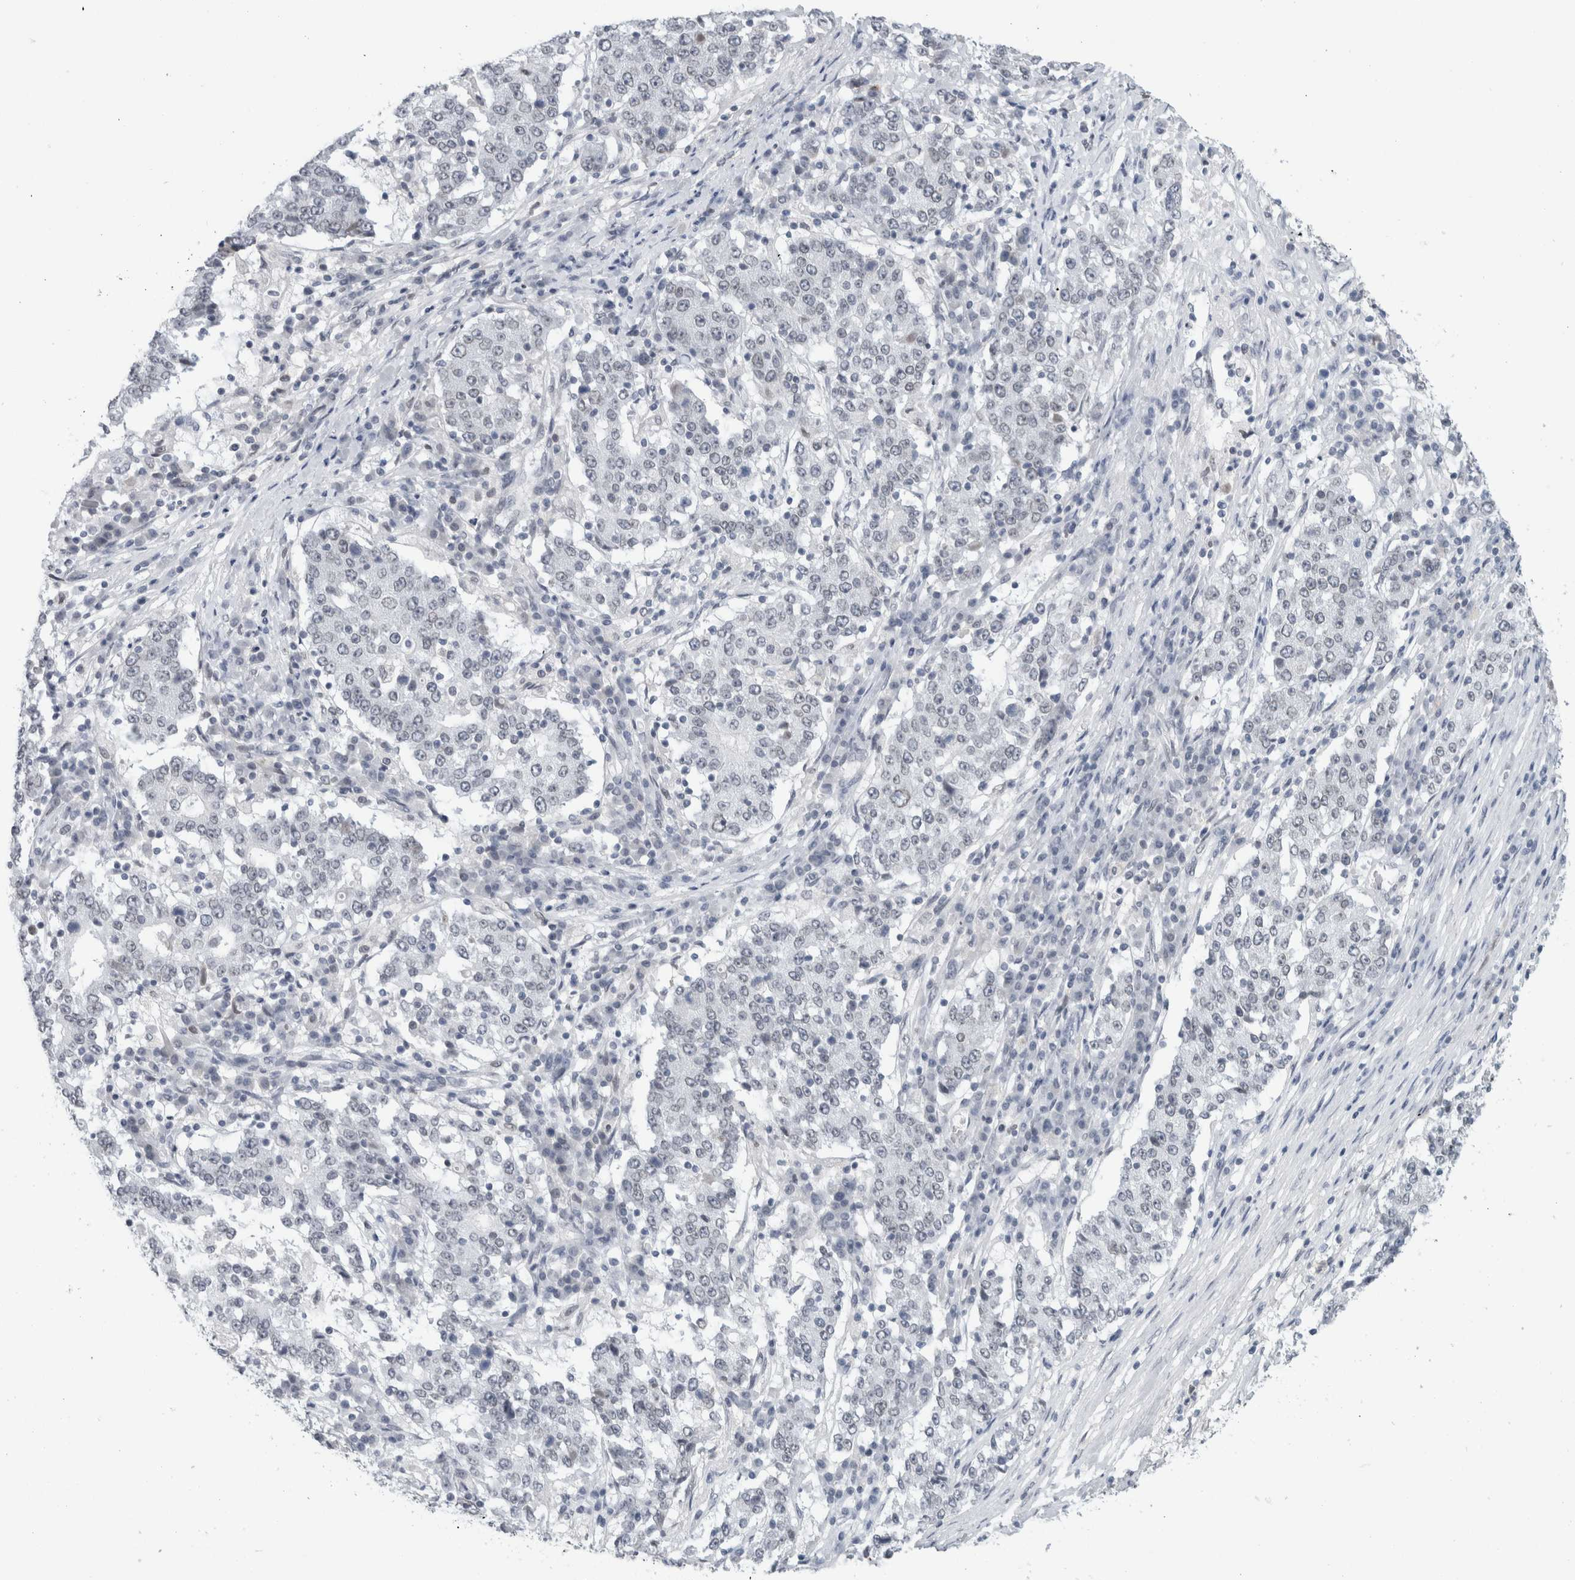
{"staining": {"intensity": "negative", "quantity": "none", "location": "none"}, "tissue": "stomach cancer", "cell_type": "Tumor cells", "image_type": "cancer", "snomed": [{"axis": "morphology", "description": "Adenocarcinoma, NOS"}, {"axis": "topography", "description": "Stomach"}], "caption": "A high-resolution photomicrograph shows IHC staining of stomach adenocarcinoma, which displays no significant staining in tumor cells.", "gene": "ZNF770", "patient": {"sex": "male", "age": 59}}